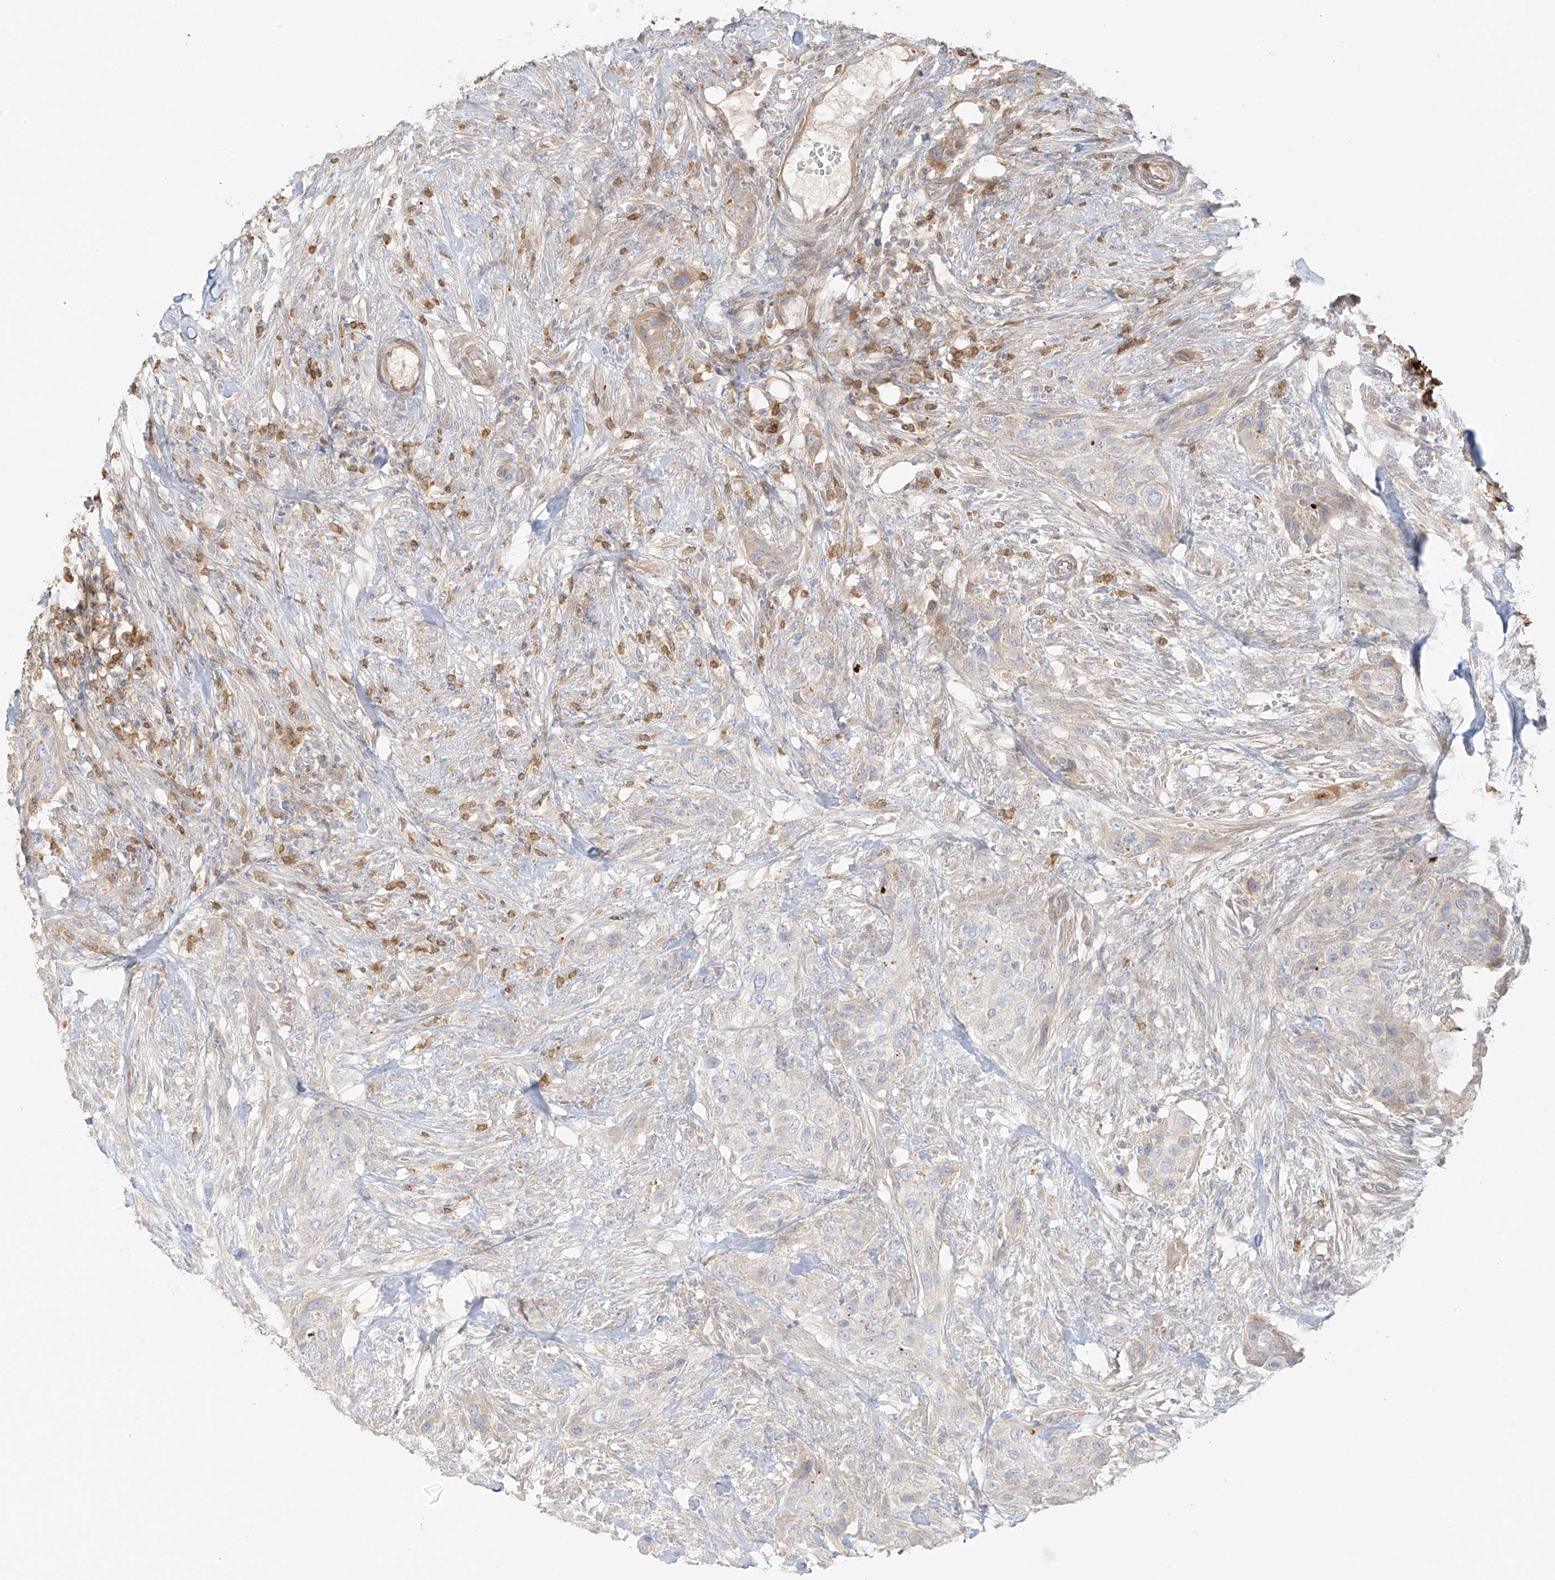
{"staining": {"intensity": "negative", "quantity": "none", "location": "none"}, "tissue": "urothelial cancer", "cell_type": "Tumor cells", "image_type": "cancer", "snomed": [{"axis": "morphology", "description": "Urothelial carcinoma, High grade"}, {"axis": "topography", "description": "Urinary bladder"}], "caption": "Urothelial cancer was stained to show a protein in brown. There is no significant expression in tumor cells. (IHC, brightfield microscopy, high magnification).", "gene": "MIPEP", "patient": {"sex": "male", "age": 35}}